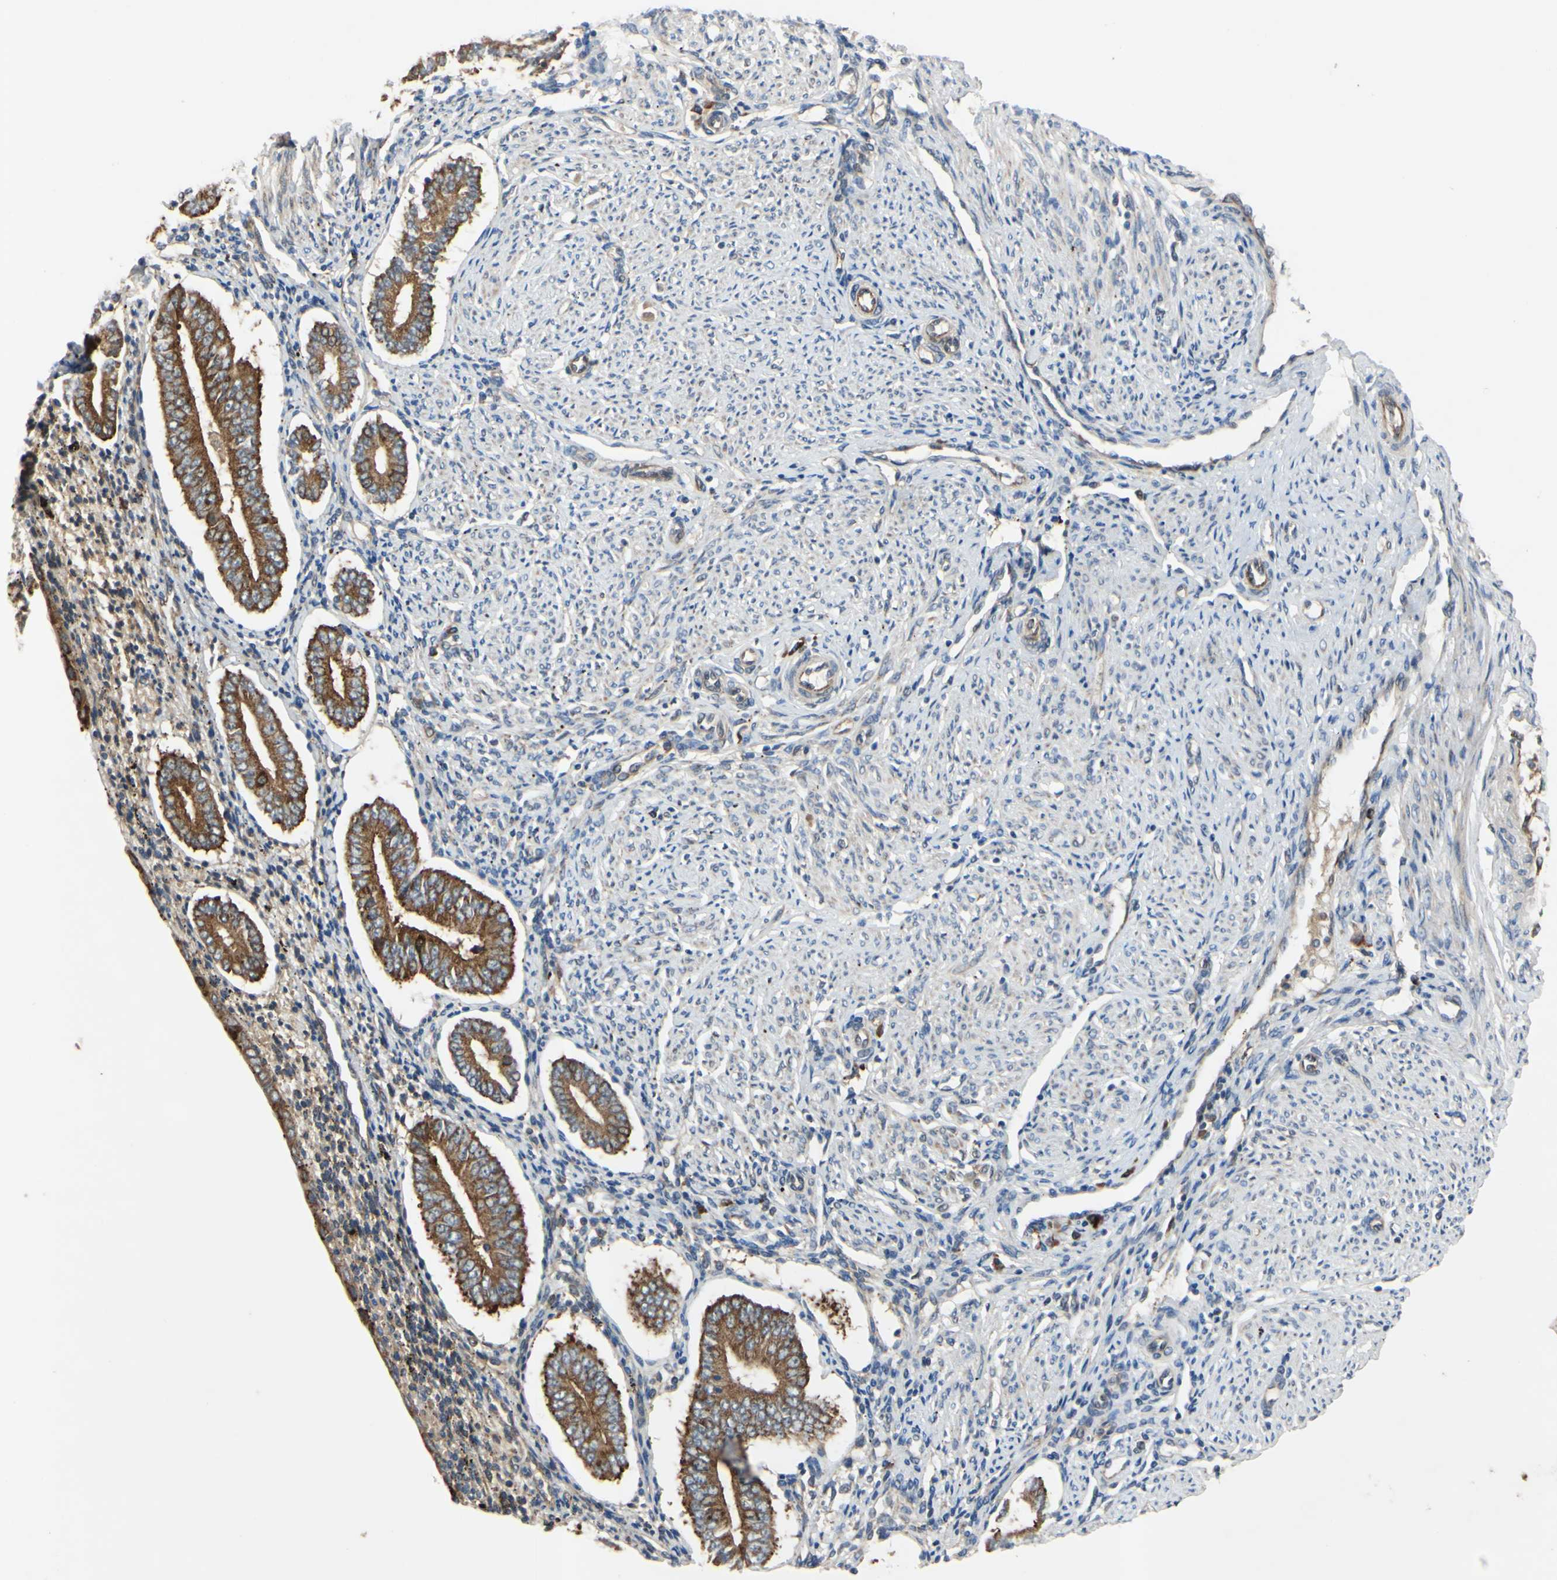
{"staining": {"intensity": "weak", "quantity": "25%-75%", "location": "cytoplasmic/membranous"}, "tissue": "endometrium", "cell_type": "Cells in endometrial stroma", "image_type": "normal", "snomed": [{"axis": "morphology", "description": "Normal tissue, NOS"}, {"axis": "topography", "description": "Endometrium"}], "caption": "Immunohistochemical staining of unremarkable endometrium demonstrates 25%-75% levels of weak cytoplasmic/membranous protein staining in about 25%-75% of cells in endometrial stroma. The staining is performed using DAB (3,3'-diaminobenzidine) brown chromogen to label protein expression. The nuclei are counter-stained blue using hematoxylin.", "gene": "XIAP", "patient": {"sex": "female", "age": 42}}